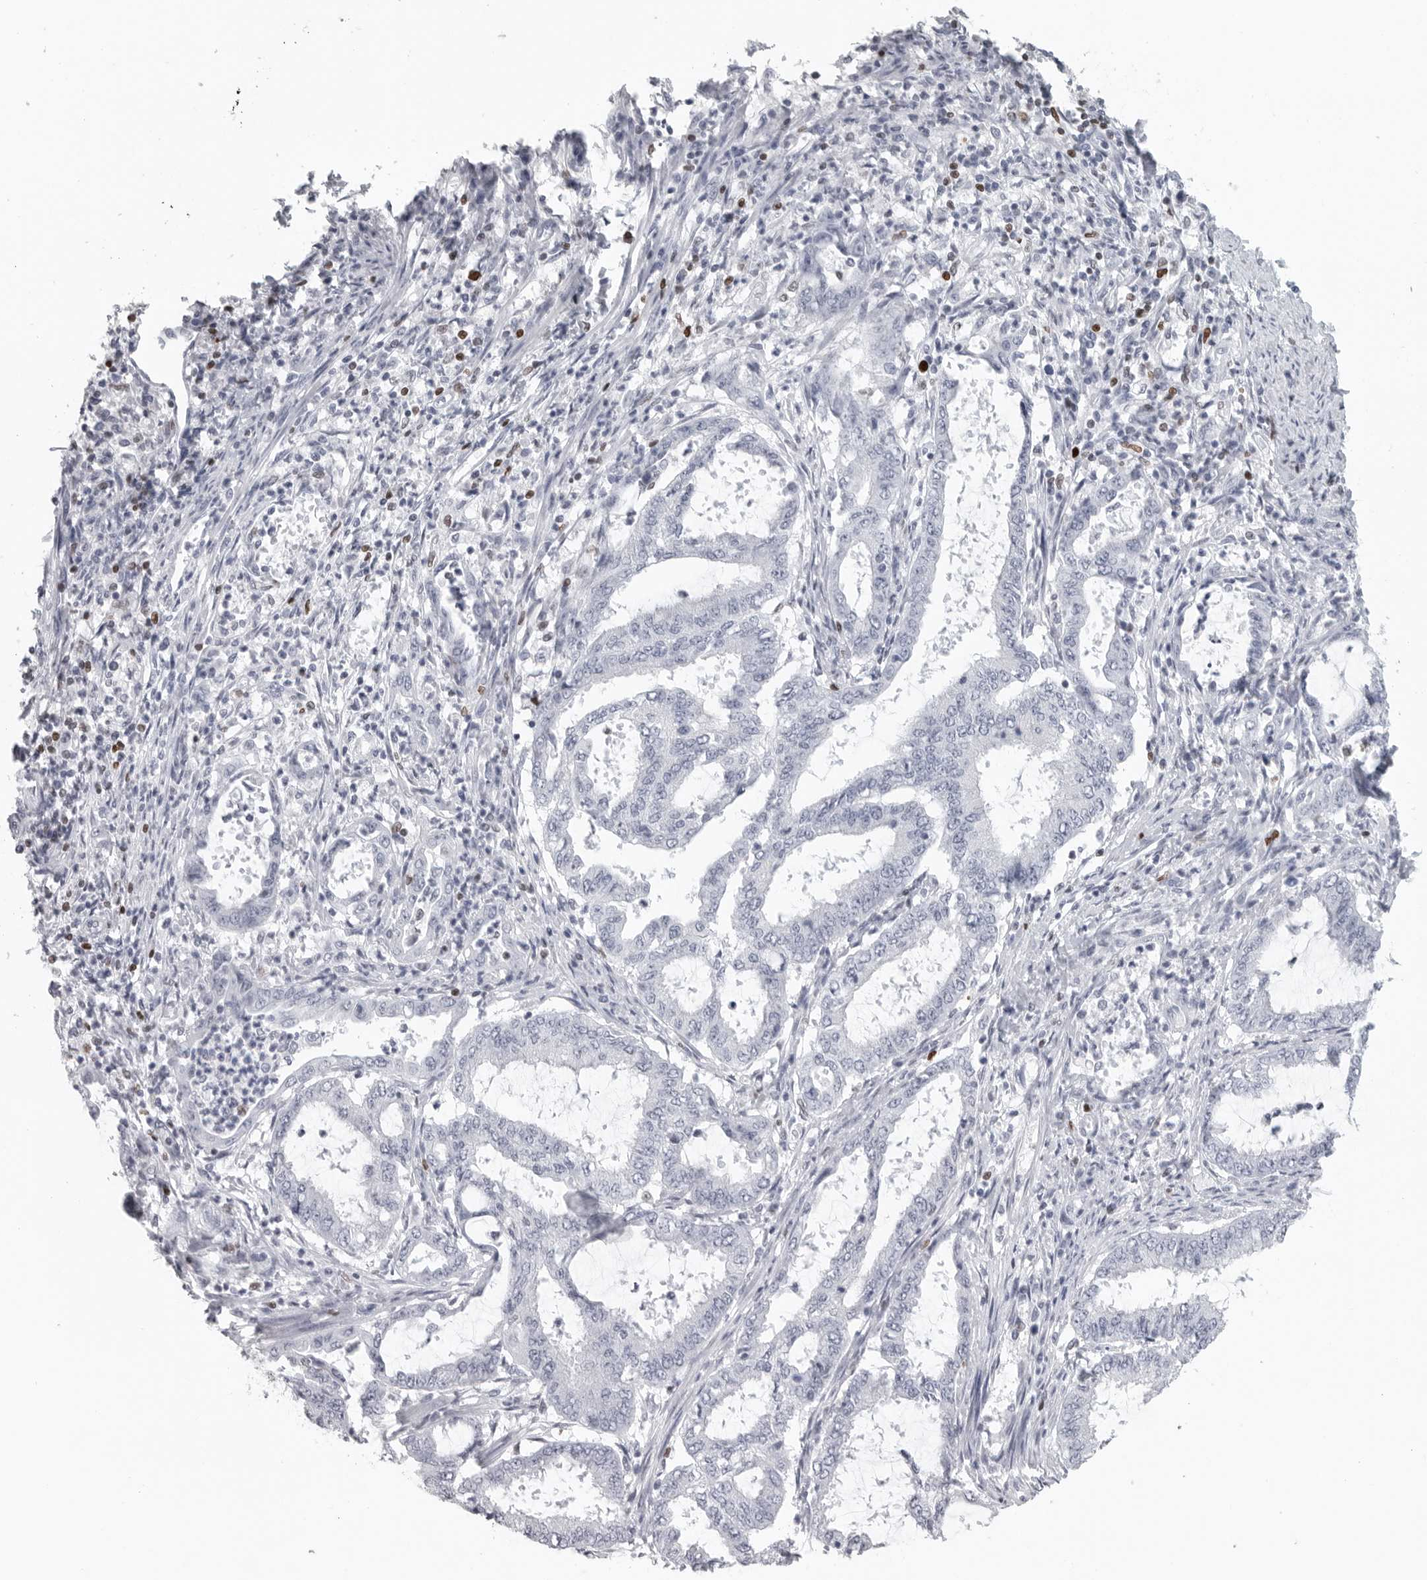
{"staining": {"intensity": "negative", "quantity": "none", "location": "none"}, "tissue": "endometrial cancer", "cell_type": "Tumor cells", "image_type": "cancer", "snomed": [{"axis": "morphology", "description": "Adenocarcinoma, NOS"}, {"axis": "topography", "description": "Endometrium"}], "caption": "This is an immunohistochemistry image of endometrial adenocarcinoma. There is no staining in tumor cells.", "gene": "SATB2", "patient": {"sex": "female", "age": 51}}